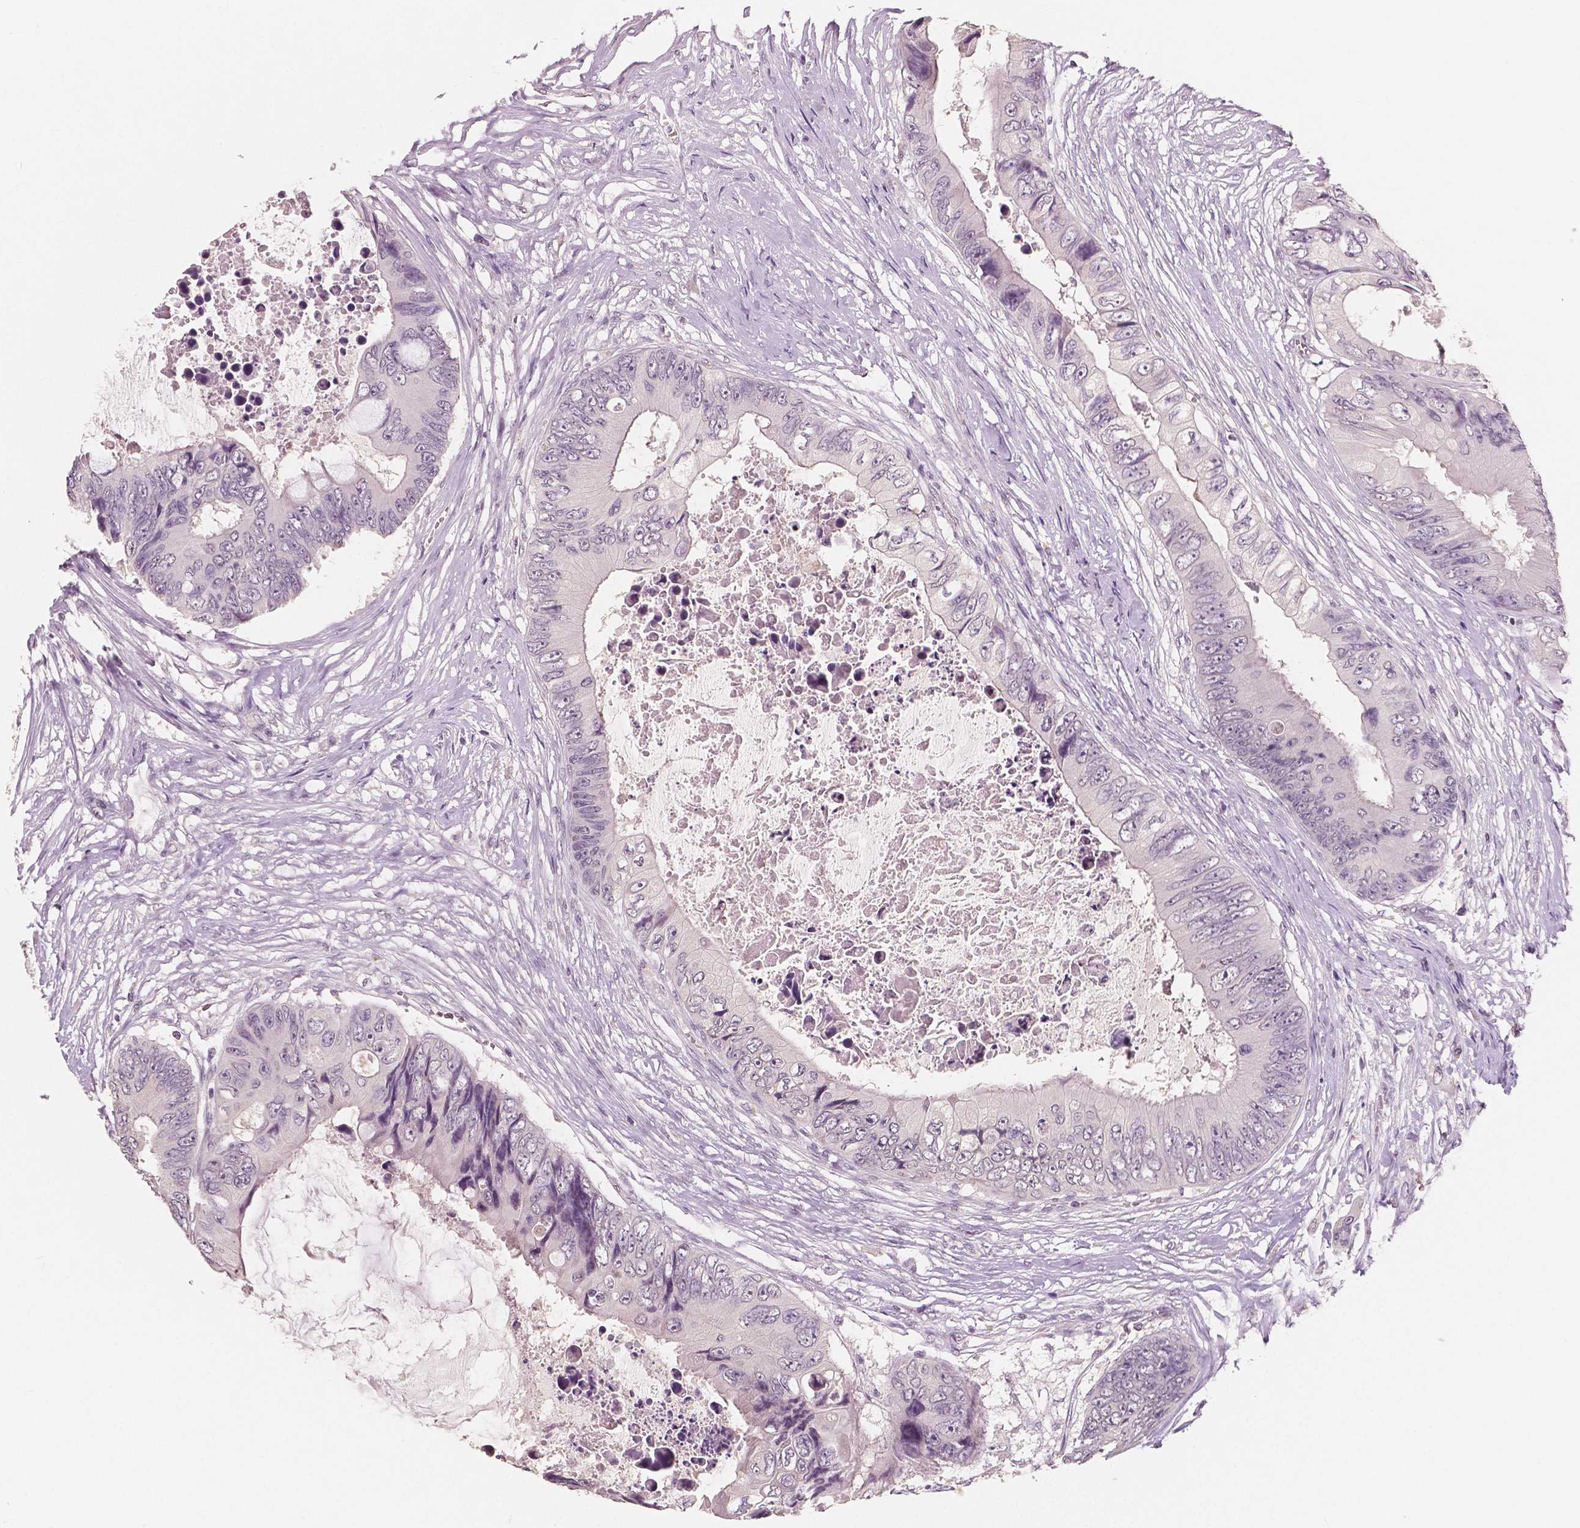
{"staining": {"intensity": "negative", "quantity": "none", "location": "none"}, "tissue": "colorectal cancer", "cell_type": "Tumor cells", "image_type": "cancer", "snomed": [{"axis": "morphology", "description": "Adenocarcinoma, NOS"}, {"axis": "topography", "description": "Rectum"}], "caption": "The histopathology image exhibits no staining of tumor cells in colorectal adenocarcinoma. (Stains: DAB IHC with hematoxylin counter stain, Microscopy: brightfield microscopy at high magnification).", "gene": "RNASE7", "patient": {"sex": "male", "age": 63}}